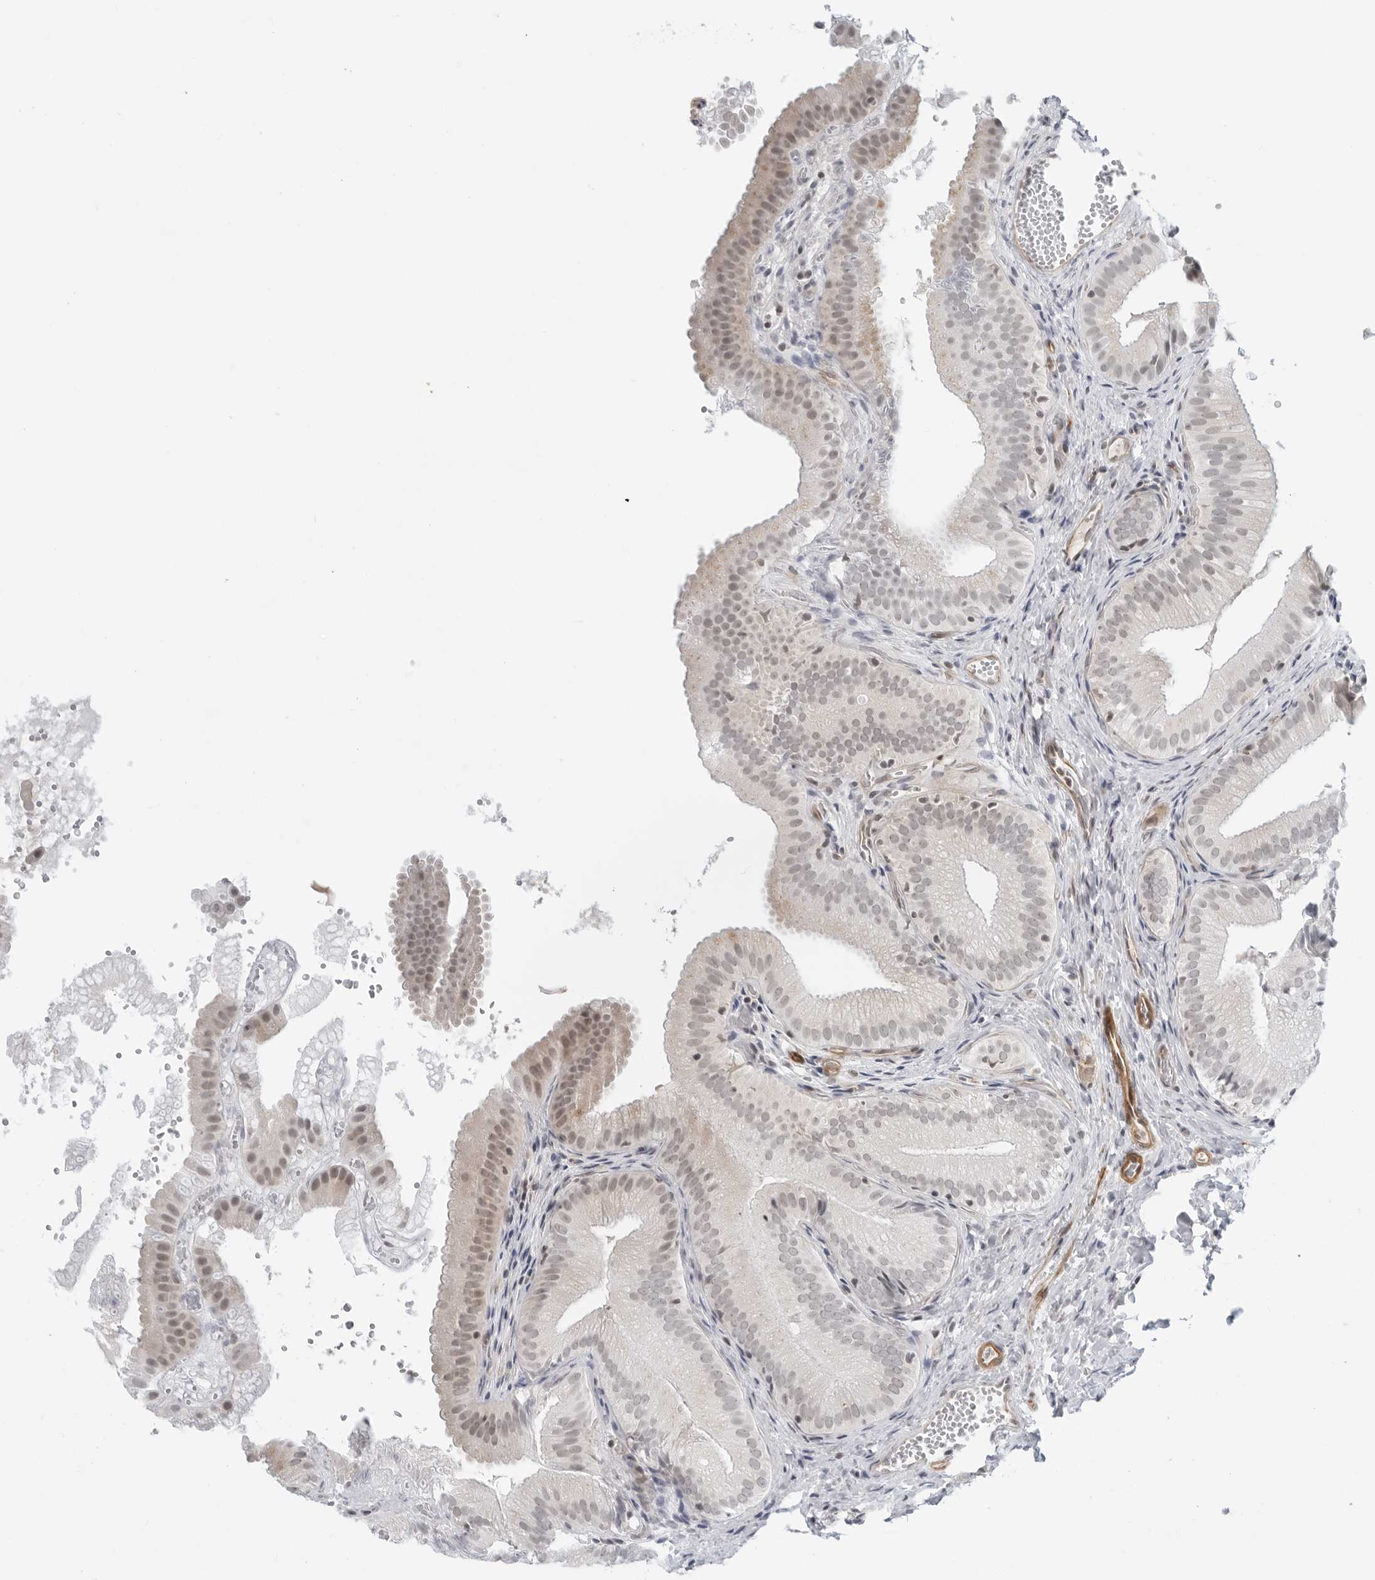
{"staining": {"intensity": "weak", "quantity": "<25%", "location": "nuclear"}, "tissue": "gallbladder", "cell_type": "Glandular cells", "image_type": "normal", "snomed": [{"axis": "morphology", "description": "Normal tissue, NOS"}, {"axis": "topography", "description": "Gallbladder"}], "caption": "IHC photomicrograph of normal gallbladder stained for a protein (brown), which exhibits no positivity in glandular cells.", "gene": "SUGCT", "patient": {"sex": "female", "age": 30}}